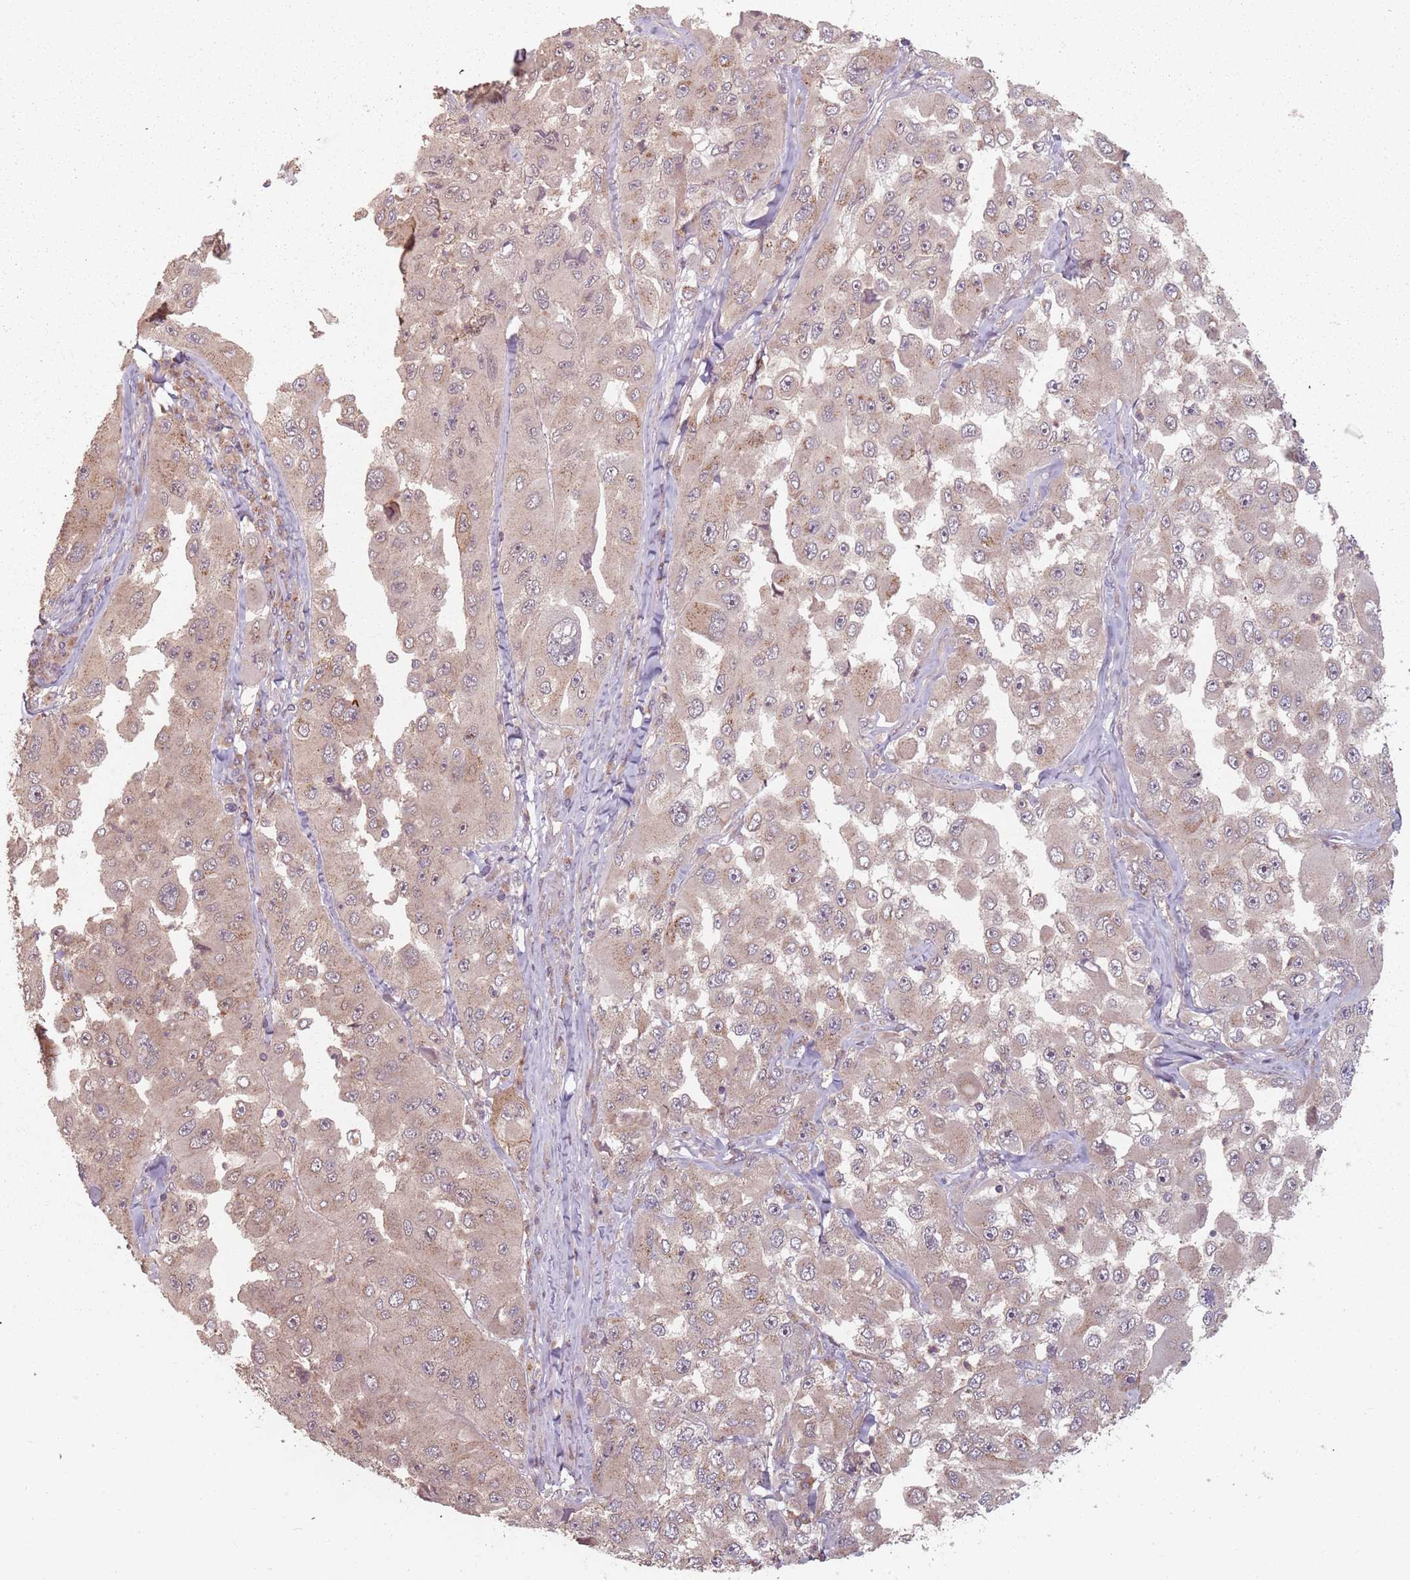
{"staining": {"intensity": "weak", "quantity": ">75%", "location": "cytoplasmic/membranous"}, "tissue": "melanoma", "cell_type": "Tumor cells", "image_type": "cancer", "snomed": [{"axis": "morphology", "description": "Malignant melanoma, Metastatic site"}, {"axis": "topography", "description": "Lymph node"}], "caption": "Human malignant melanoma (metastatic site) stained with a protein marker shows weak staining in tumor cells.", "gene": "C3orf14", "patient": {"sex": "male", "age": 62}}